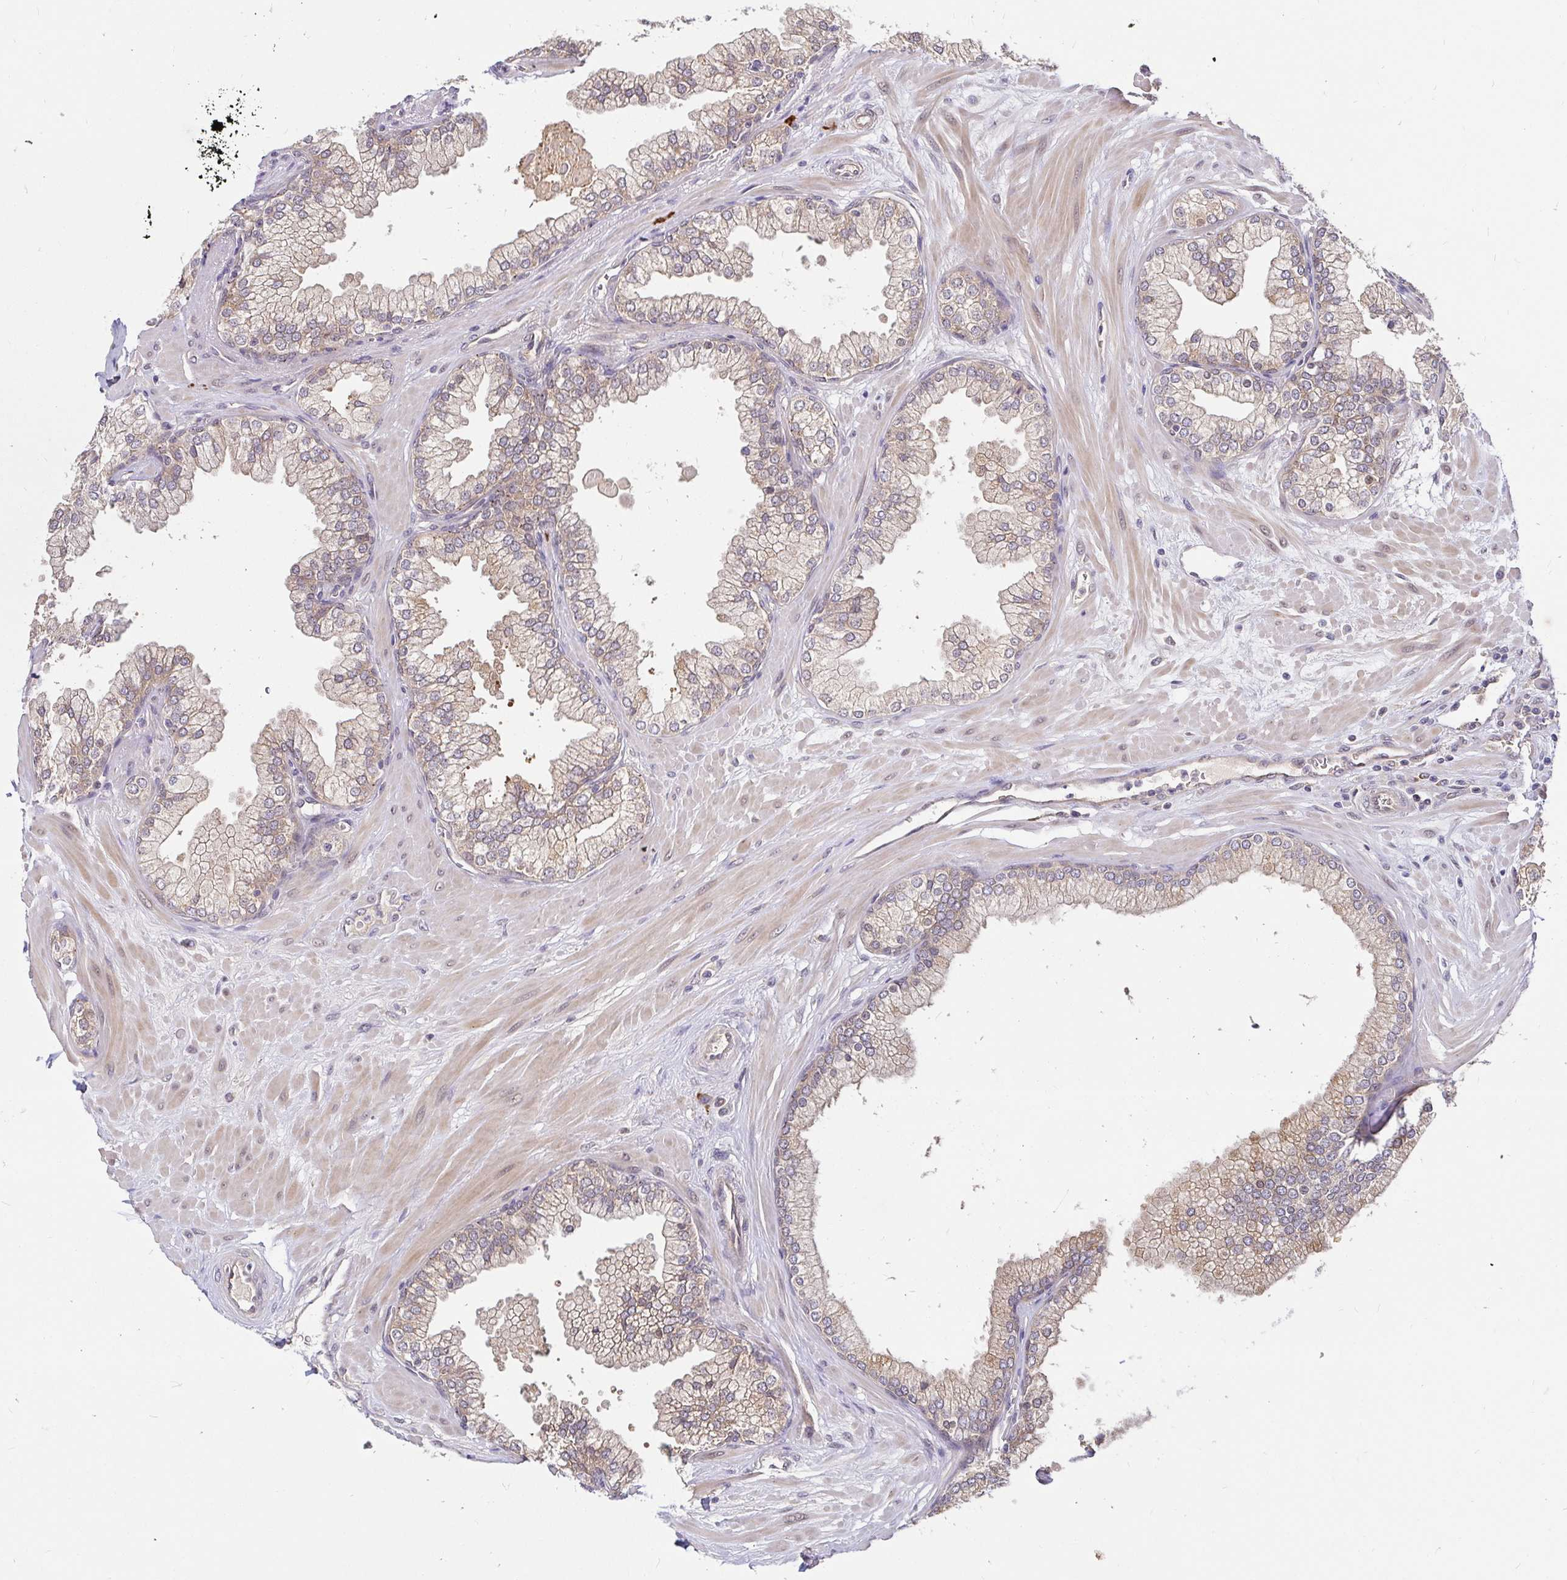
{"staining": {"intensity": "moderate", "quantity": "25%-75%", "location": "cytoplasmic/membranous"}, "tissue": "prostate", "cell_type": "Glandular cells", "image_type": "normal", "snomed": [{"axis": "morphology", "description": "Normal tissue, NOS"}, {"axis": "topography", "description": "Prostate"}, {"axis": "topography", "description": "Peripheral nerve tissue"}], "caption": "Immunohistochemistry (IHC) (DAB) staining of unremarkable human prostate reveals moderate cytoplasmic/membranous protein positivity in approximately 25%-75% of glandular cells. (IHC, brightfield microscopy, high magnification).", "gene": "LMO4", "patient": {"sex": "male", "age": 61}}